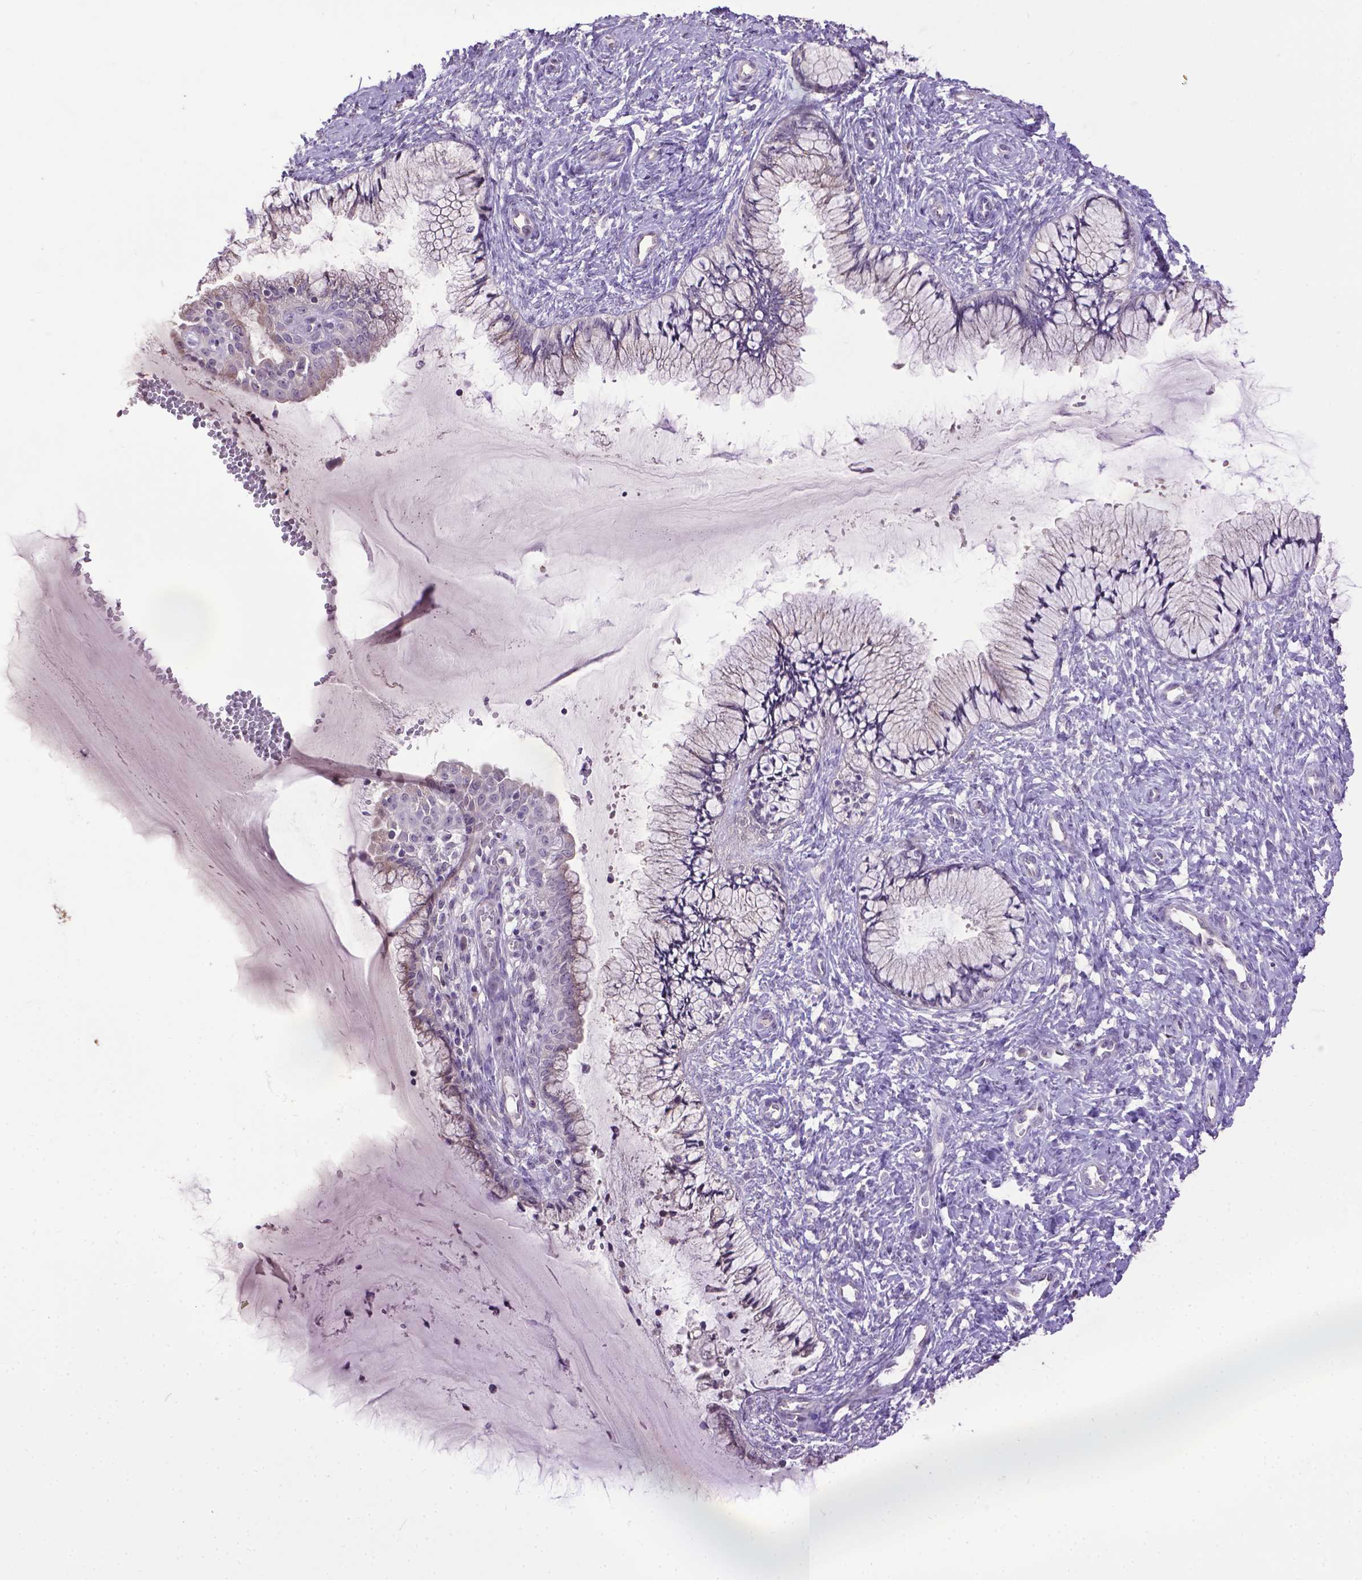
{"staining": {"intensity": "negative", "quantity": "none", "location": "none"}, "tissue": "cervix", "cell_type": "Glandular cells", "image_type": "normal", "snomed": [{"axis": "morphology", "description": "Normal tissue, NOS"}, {"axis": "topography", "description": "Cervix"}], "caption": "Glandular cells show no significant staining in benign cervix.", "gene": "CPM", "patient": {"sex": "female", "age": 37}}